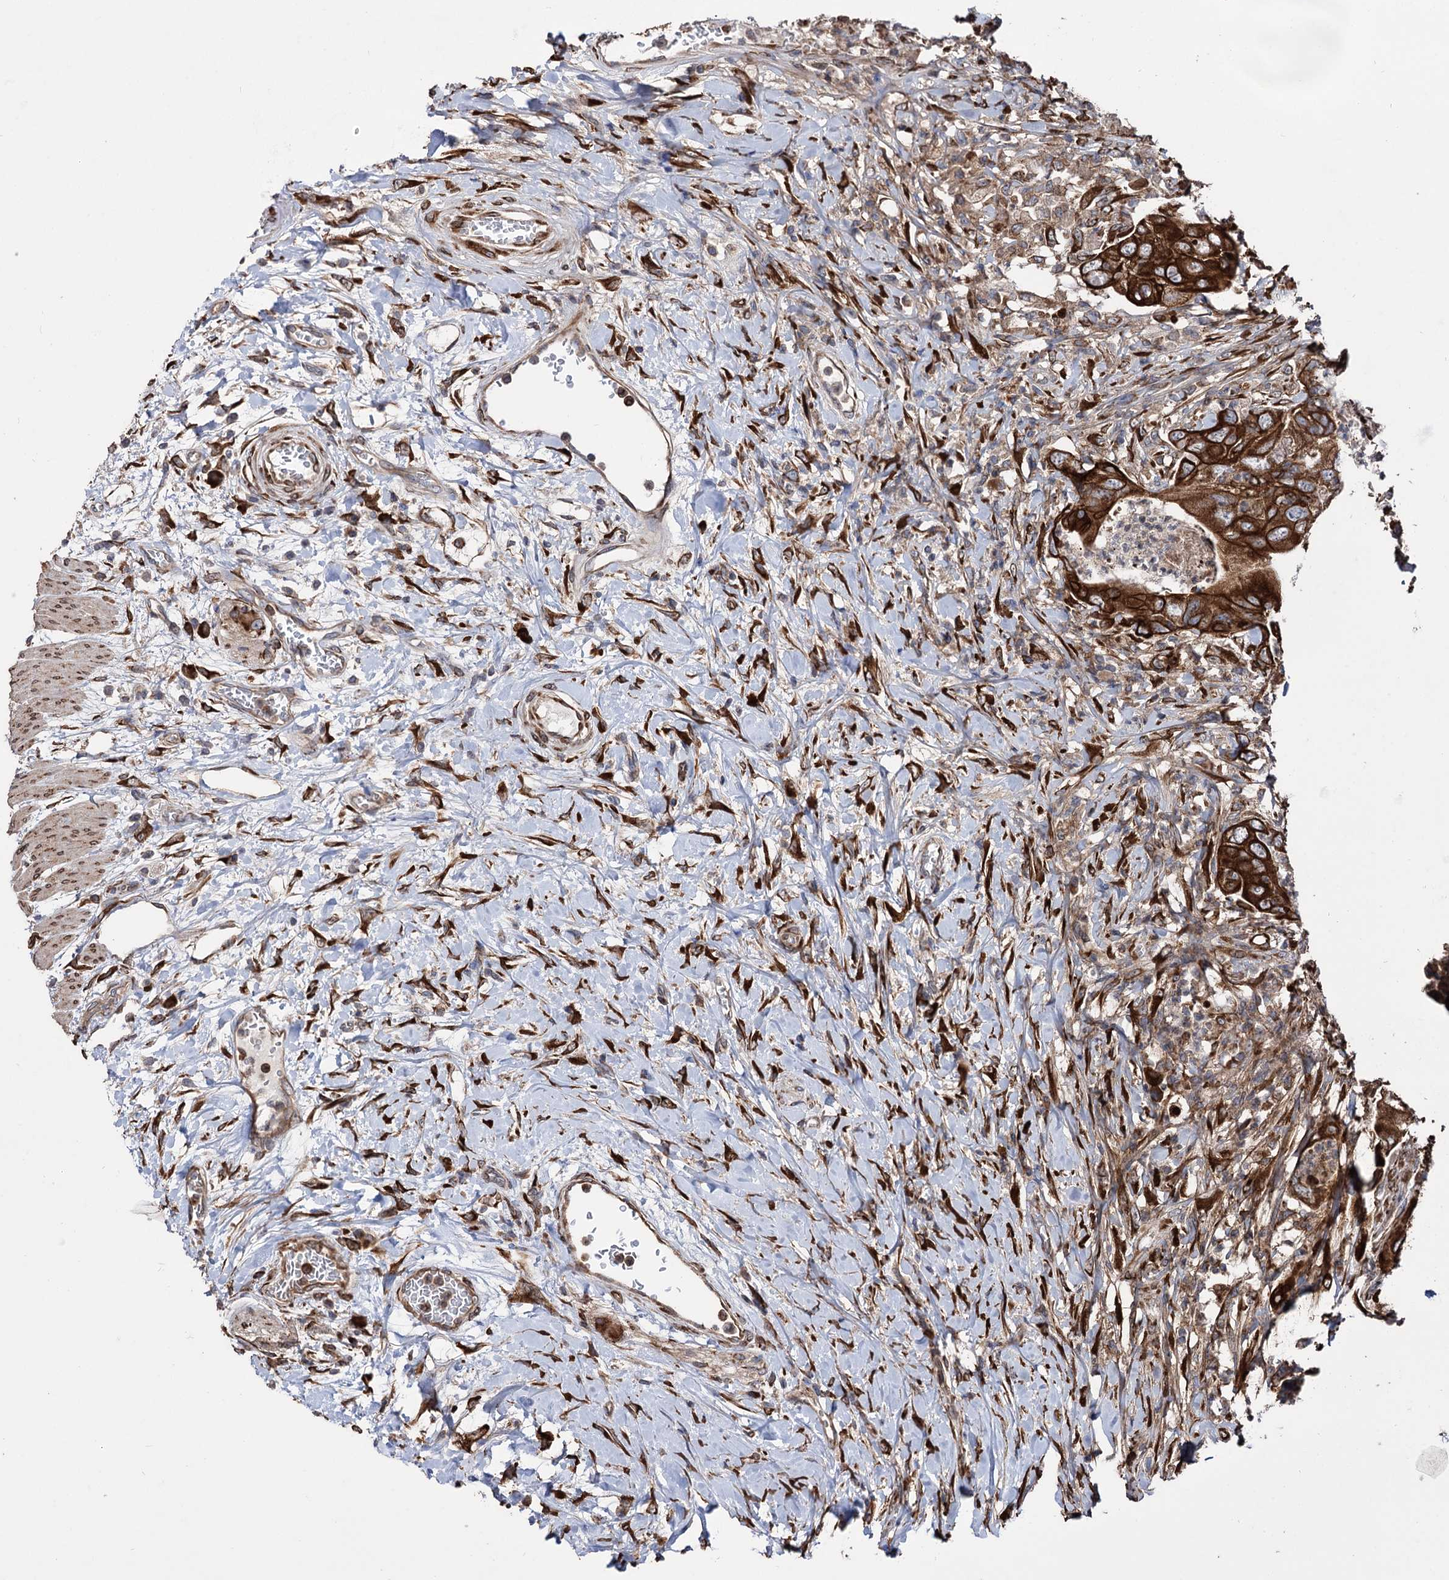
{"staining": {"intensity": "strong", "quantity": ">75%", "location": "cytoplasmic/membranous"}, "tissue": "colorectal cancer", "cell_type": "Tumor cells", "image_type": "cancer", "snomed": [{"axis": "morphology", "description": "Adenocarcinoma, NOS"}, {"axis": "topography", "description": "Rectum"}], "caption": "A brown stain labels strong cytoplasmic/membranous expression of a protein in colorectal cancer tumor cells.", "gene": "CDAN1", "patient": {"sex": "male", "age": 63}}